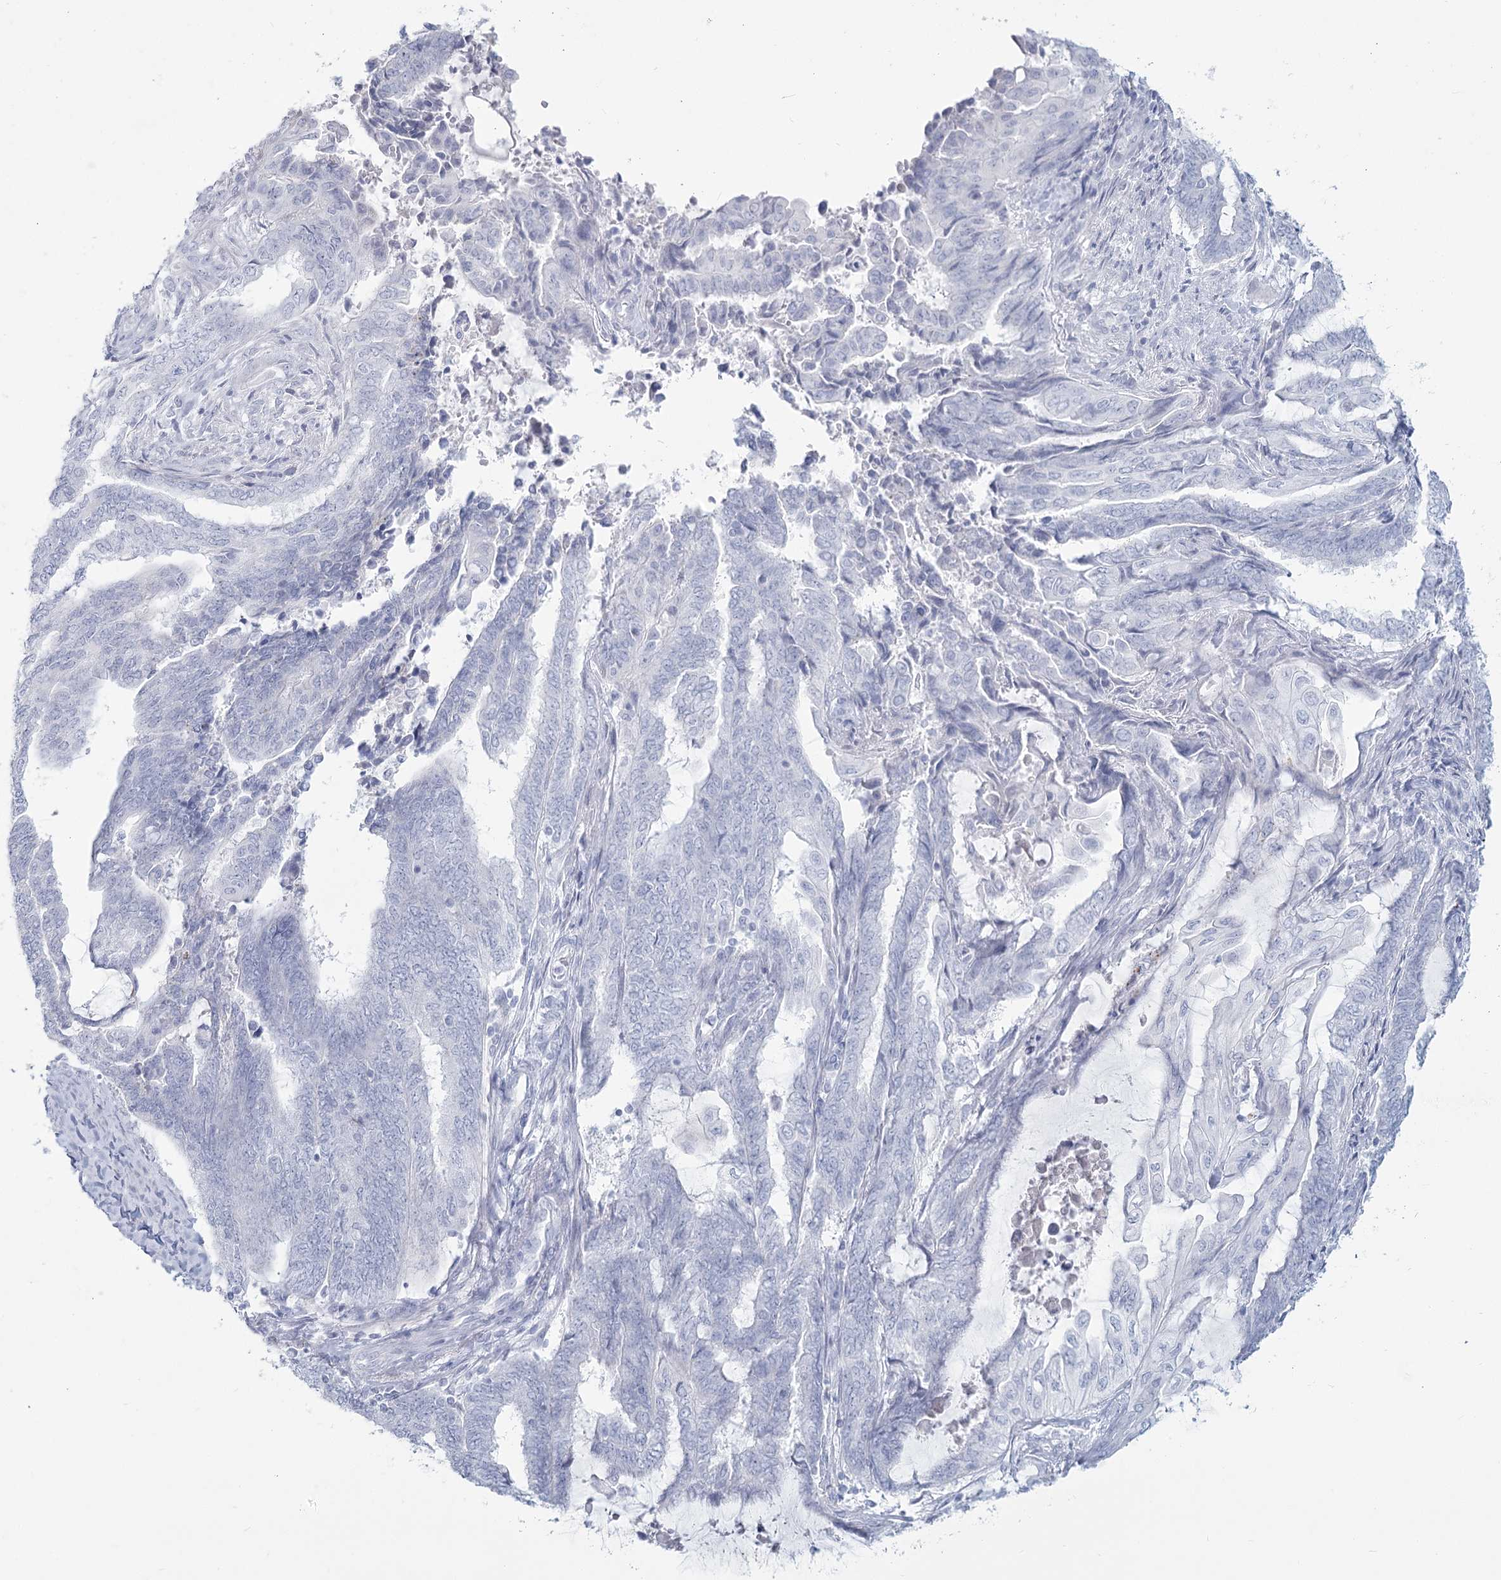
{"staining": {"intensity": "negative", "quantity": "none", "location": "none"}, "tissue": "endometrial cancer", "cell_type": "Tumor cells", "image_type": "cancer", "snomed": [{"axis": "morphology", "description": "Adenocarcinoma, NOS"}, {"axis": "topography", "description": "Uterus"}, {"axis": "topography", "description": "Endometrium"}], "caption": "Adenocarcinoma (endometrial) stained for a protein using immunohistochemistry (IHC) displays no staining tumor cells.", "gene": "SLC6A19", "patient": {"sex": "female", "age": 70}}